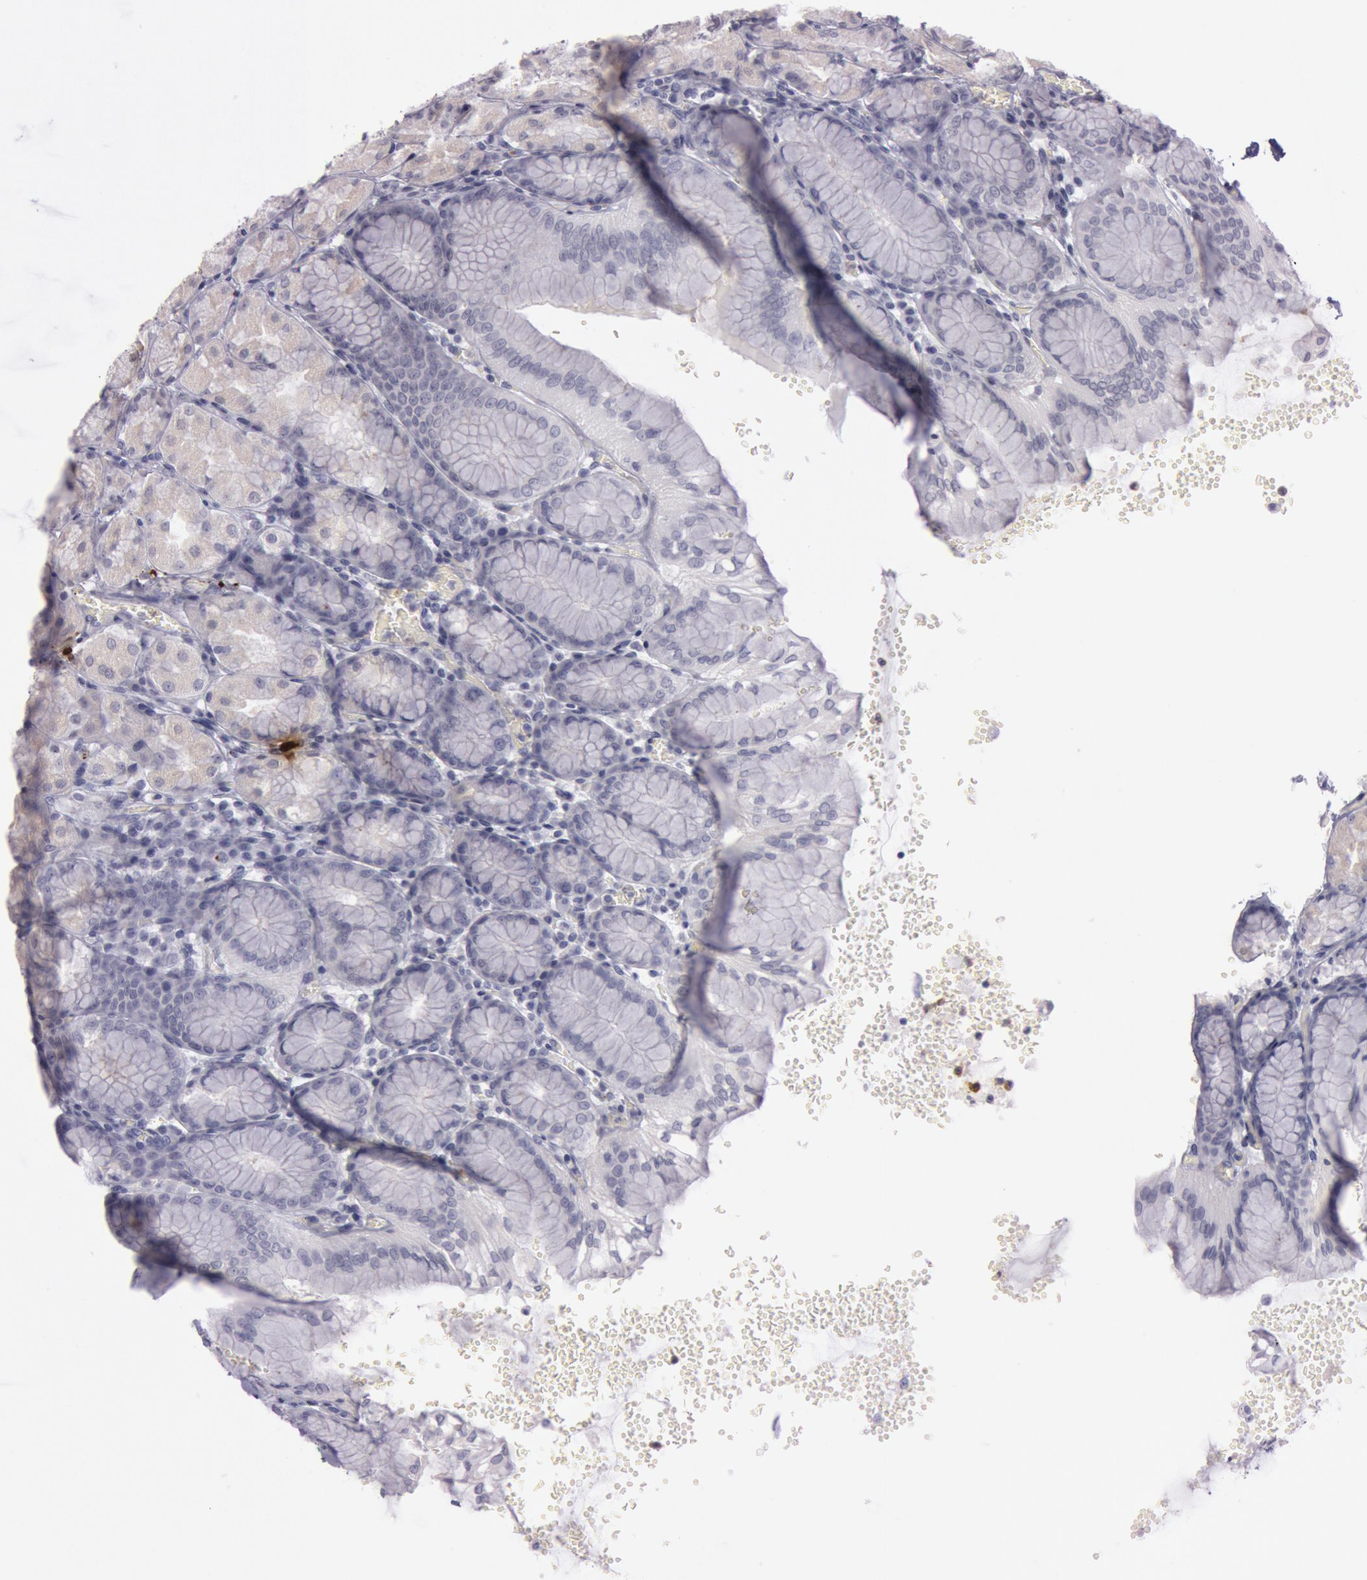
{"staining": {"intensity": "negative", "quantity": "none", "location": "none"}, "tissue": "stomach", "cell_type": "Glandular cells", "image_type": "normal", "snomed": [{"axis": "morphology", "description": "Normal tissue, NOS"}, {"axis": "topography", "description": "Stomach, upper"}, {"axis": "topography", "description": "Stomach"}], "caption": "Human stomach stained for a protein using IHC exhibits no staining in glandular cells.", "gene": "KDM6A", "patient": {"sex": "male", "age": 76}}